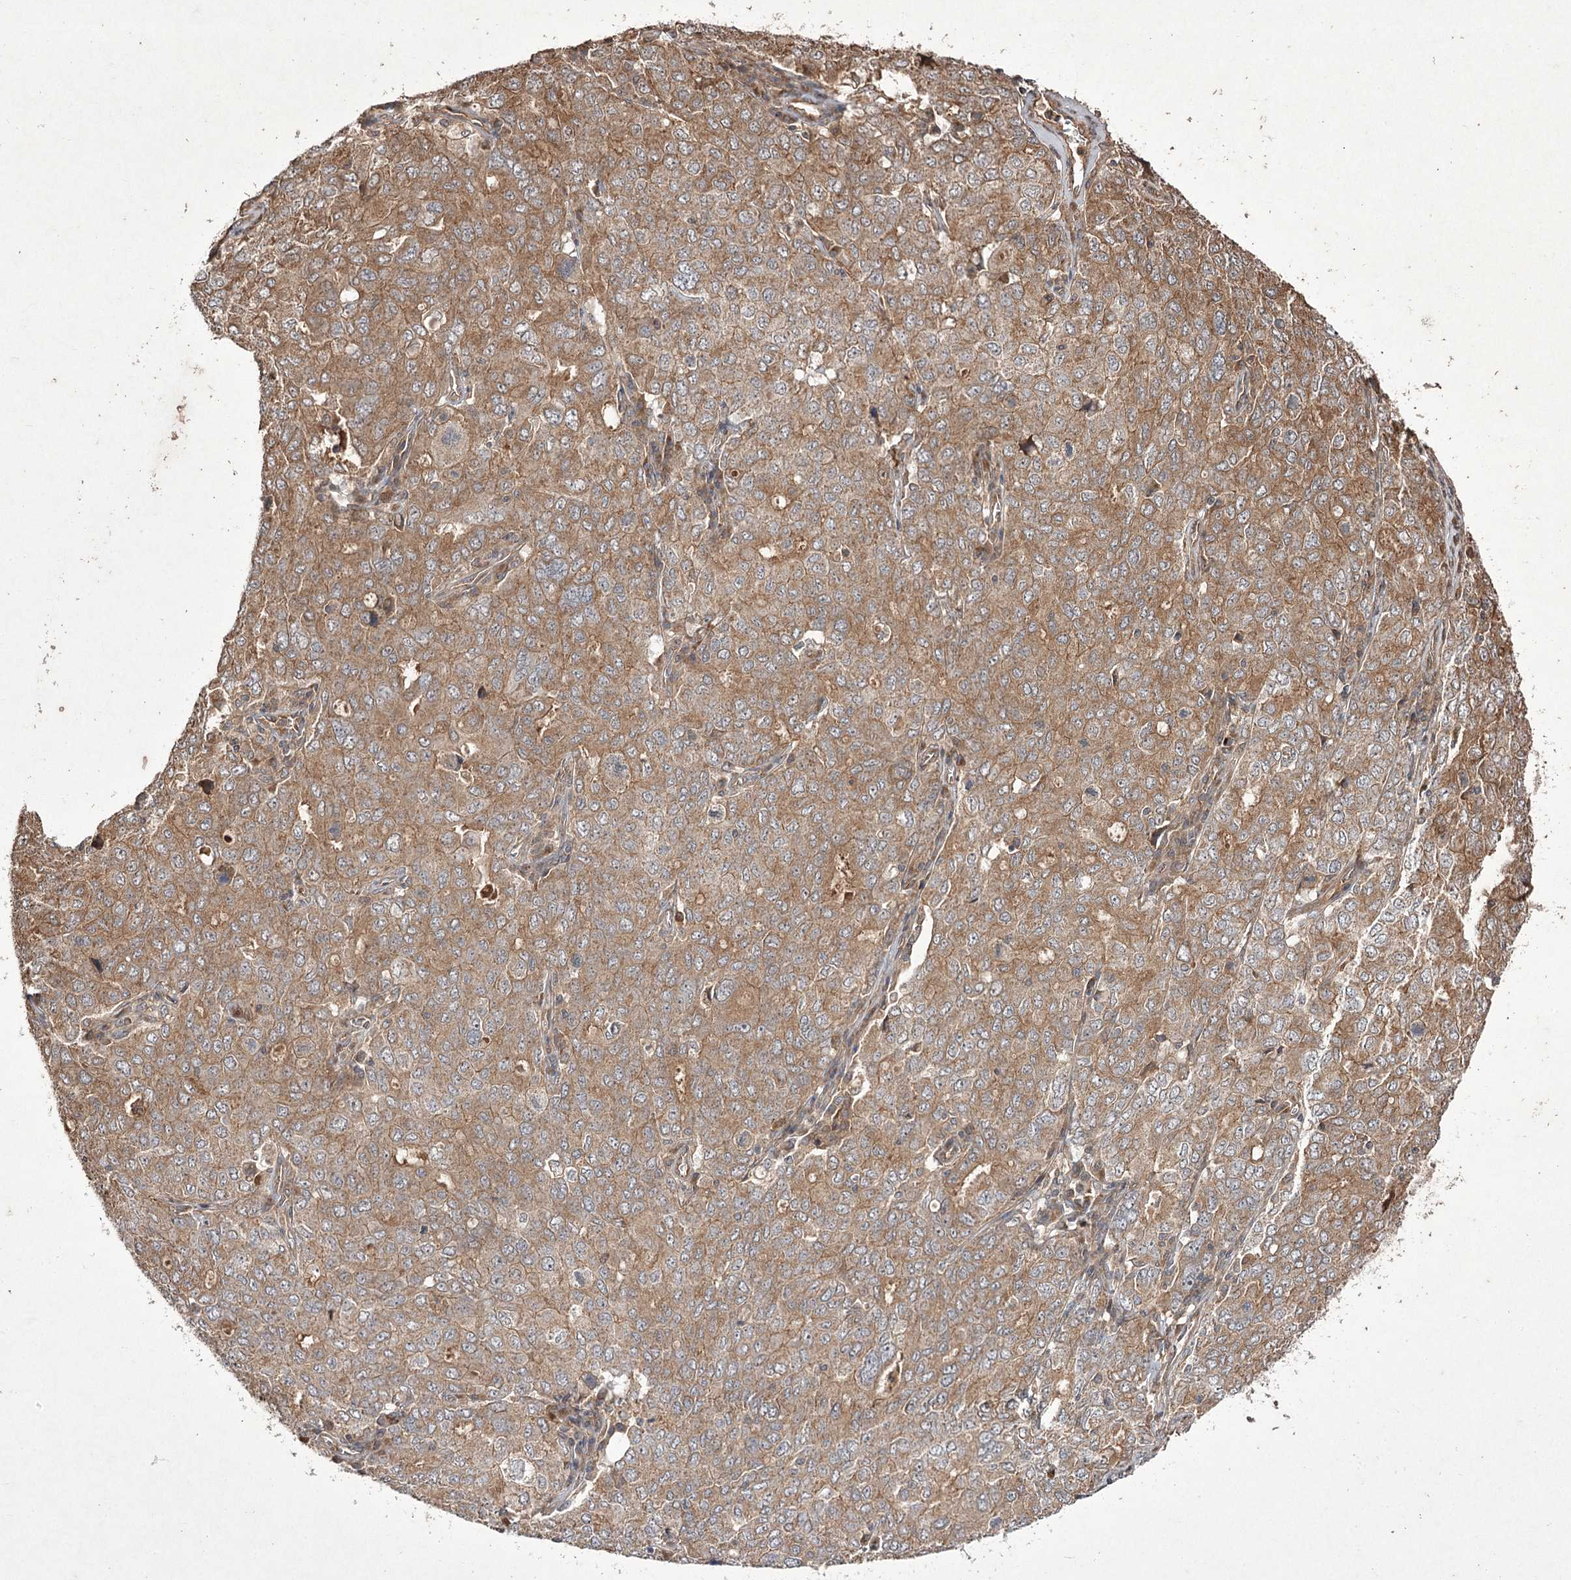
{"staining": {"intensity": "moderate", "quantity": ">75%", "location": "cytoplasmic/membranous"}, "tissue": "ovarian cancer", "cell_type": "Tumor cells", "image_type": "cancer", "snomed": [{"axis": "morphology", "description": "Carcinoma, endometroid"}, {"axis": "topography", "description": "Ovary"}], "caption": "Ovarian cancer stained with IHC shows moderate cytoplasmic/membranous staining in about >75% of tumor cells.", "gene": "FANCL", "patient": {"sex": "female", "age": 62}}